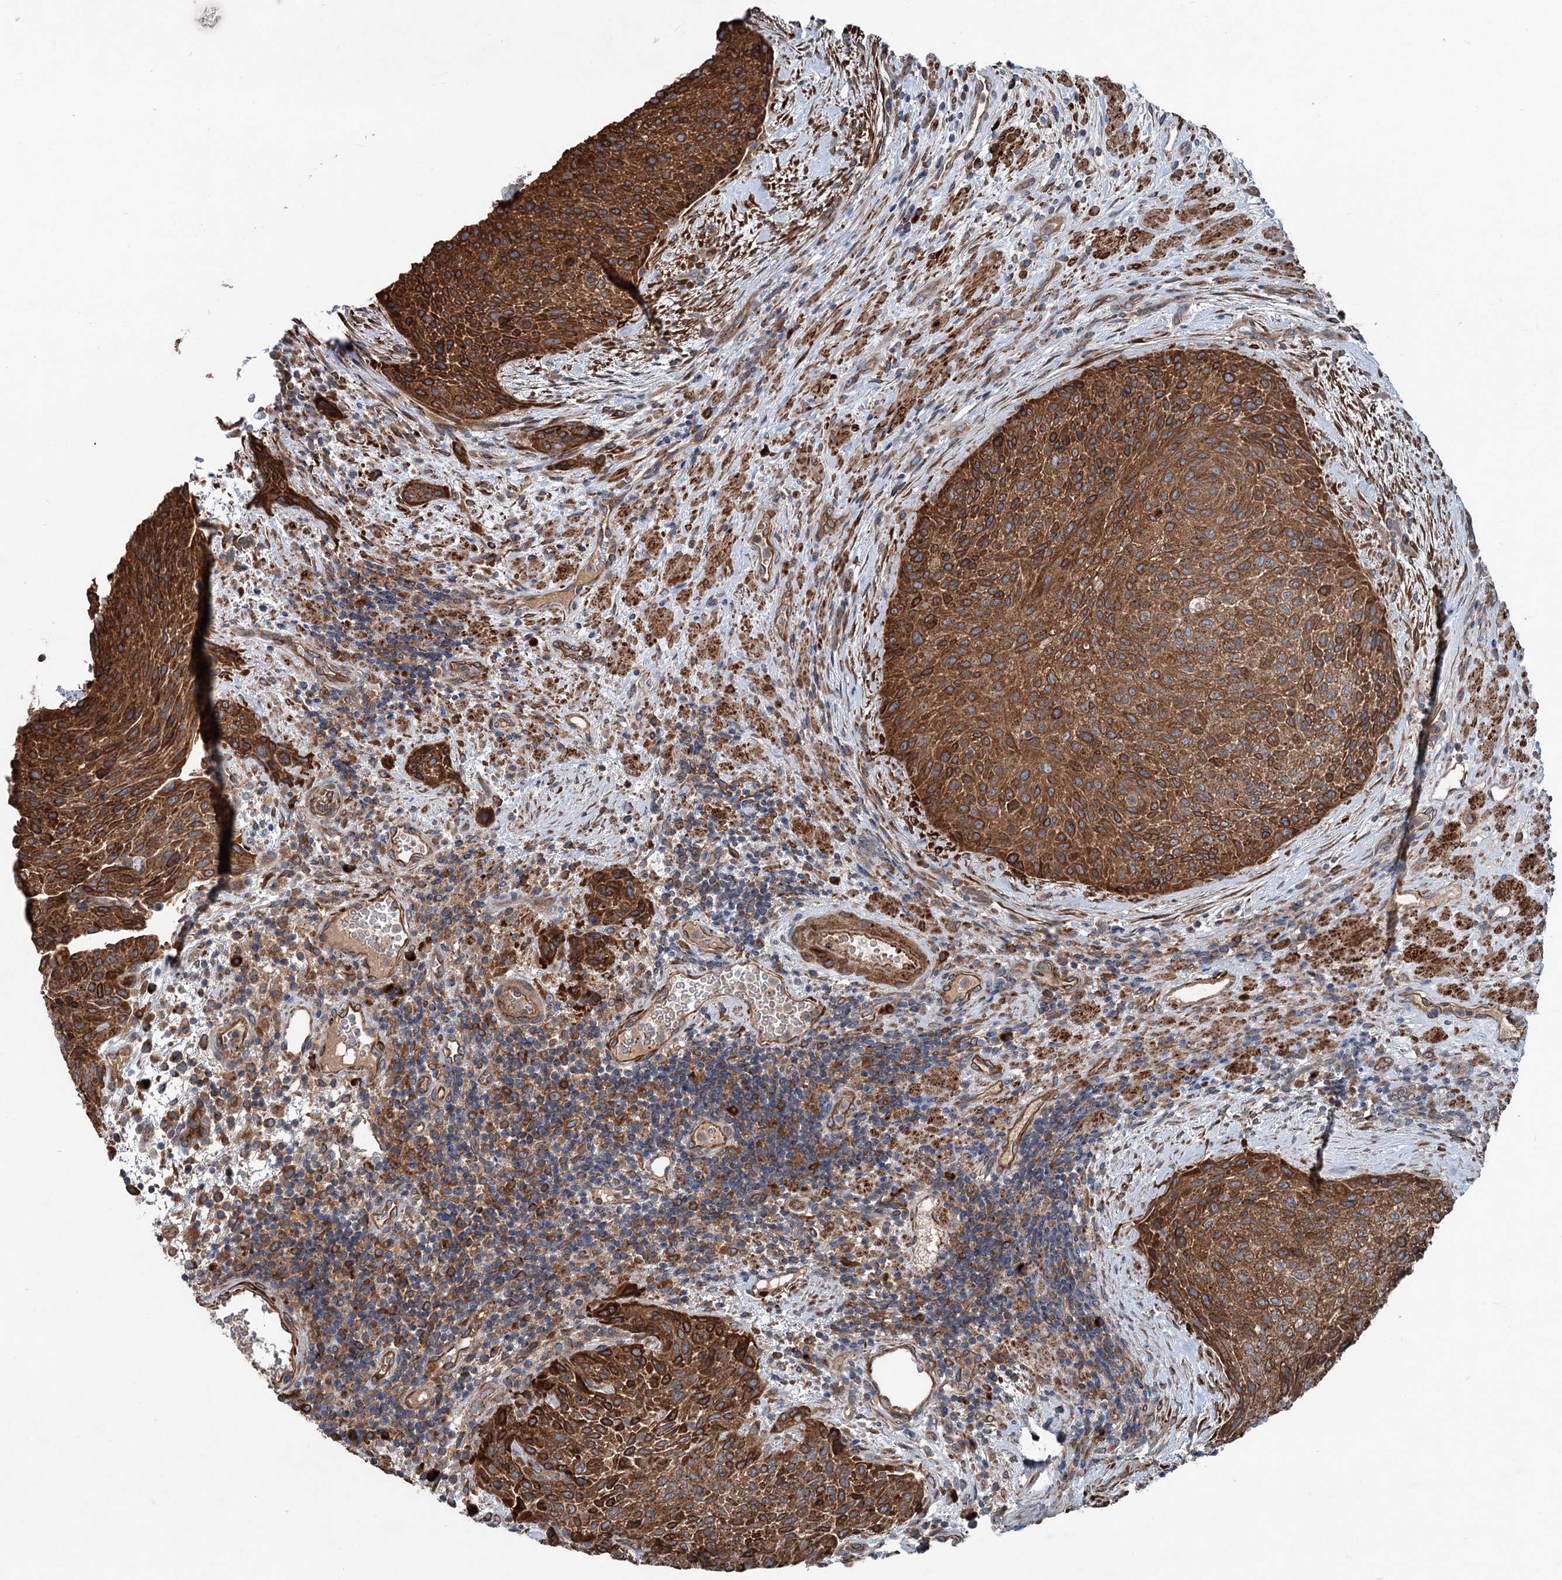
{"staining": {"intensity": "strong", "quantity": ">75%", "location": "cytoplasmic/membranous"}, "tissue": "urothelial cancer", "cell_type": "Tumor cells", "image_type": "cancer", "snomed": [{"axis": "morphology", "description": "Normal tissue, NOS"}, {"axis": "morphology", "description": "Urothelial carcinoma, NOS"}, {"axis": "topography", "description": "Urinary bladder"}, {"axis": "topography", "description": "Peripheral nerve tissue"}], "caption": "High-magnification brightfield microscopy of transitional cell carcinoma stained with DAB (brown) and counterstained with hematoxylin (blue). tumor cells exhibit strong cytoplasmic/membranous positivity is identified in about>75% of cells.", "gene": "CALCOCO1", "patient": {"sex": "male", "age": 35}}